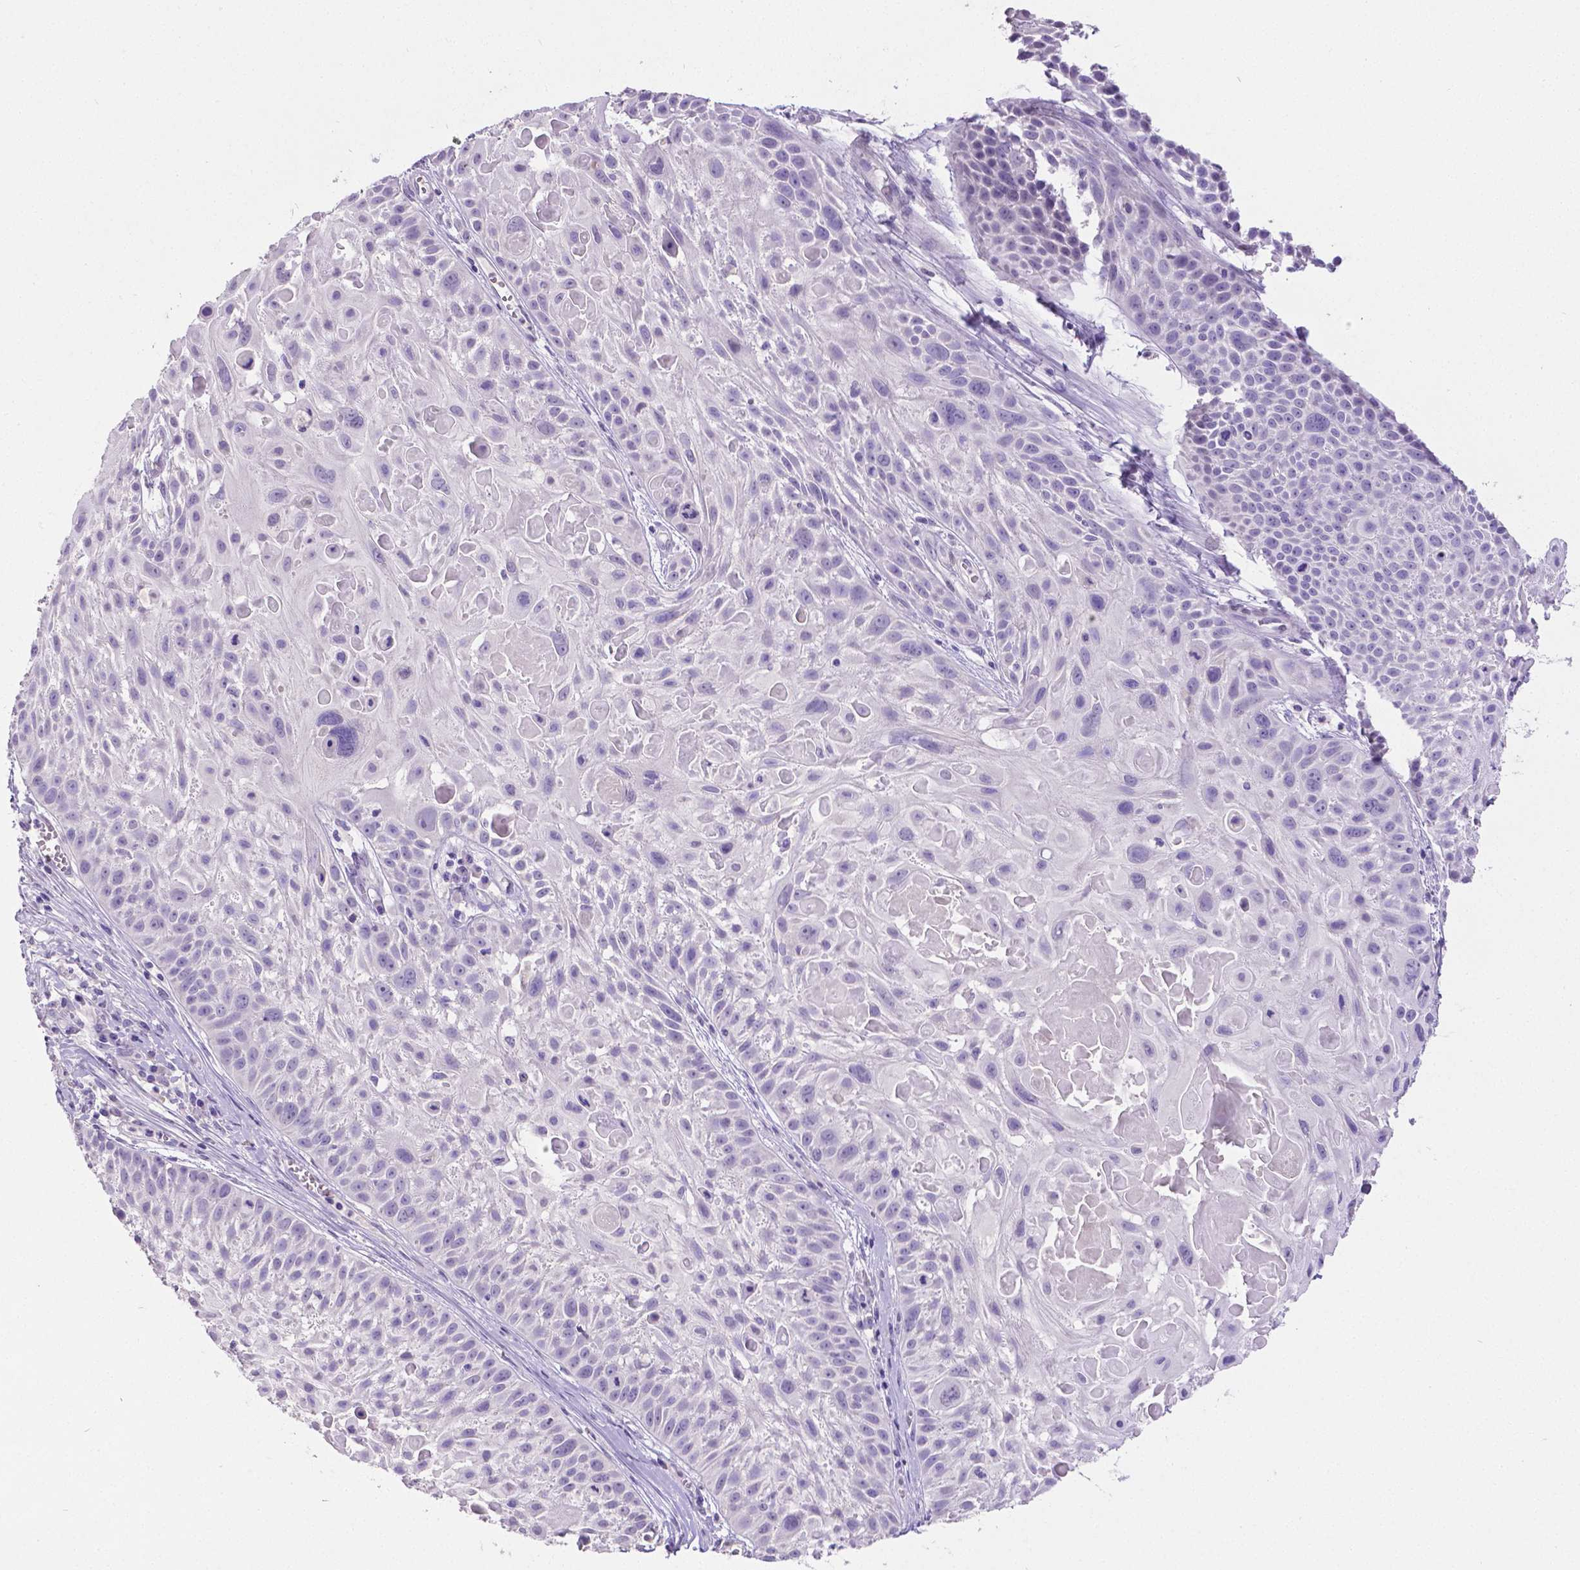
{"staining": {"intensity": "negative", "quantity": "none", "location": "none"}, "tissue": "skin cancer", "cell_type": "Tumor cells", "image_type": "cancer", "snomed": [{"axis": "morphology", "description": "Squamous cell carcinoma, NOS"}, {"axis": "topography", "description": "Skin"}, {"axis": "topography", "description": "Anal"}], "caption": "Human skin cancer (squamous cell carcinoma) stained for a protein using immunohistochemistry shows no staining in tumor cells.", "gene": "SATB2", "patient": {"sex": "female", "age": 75}}